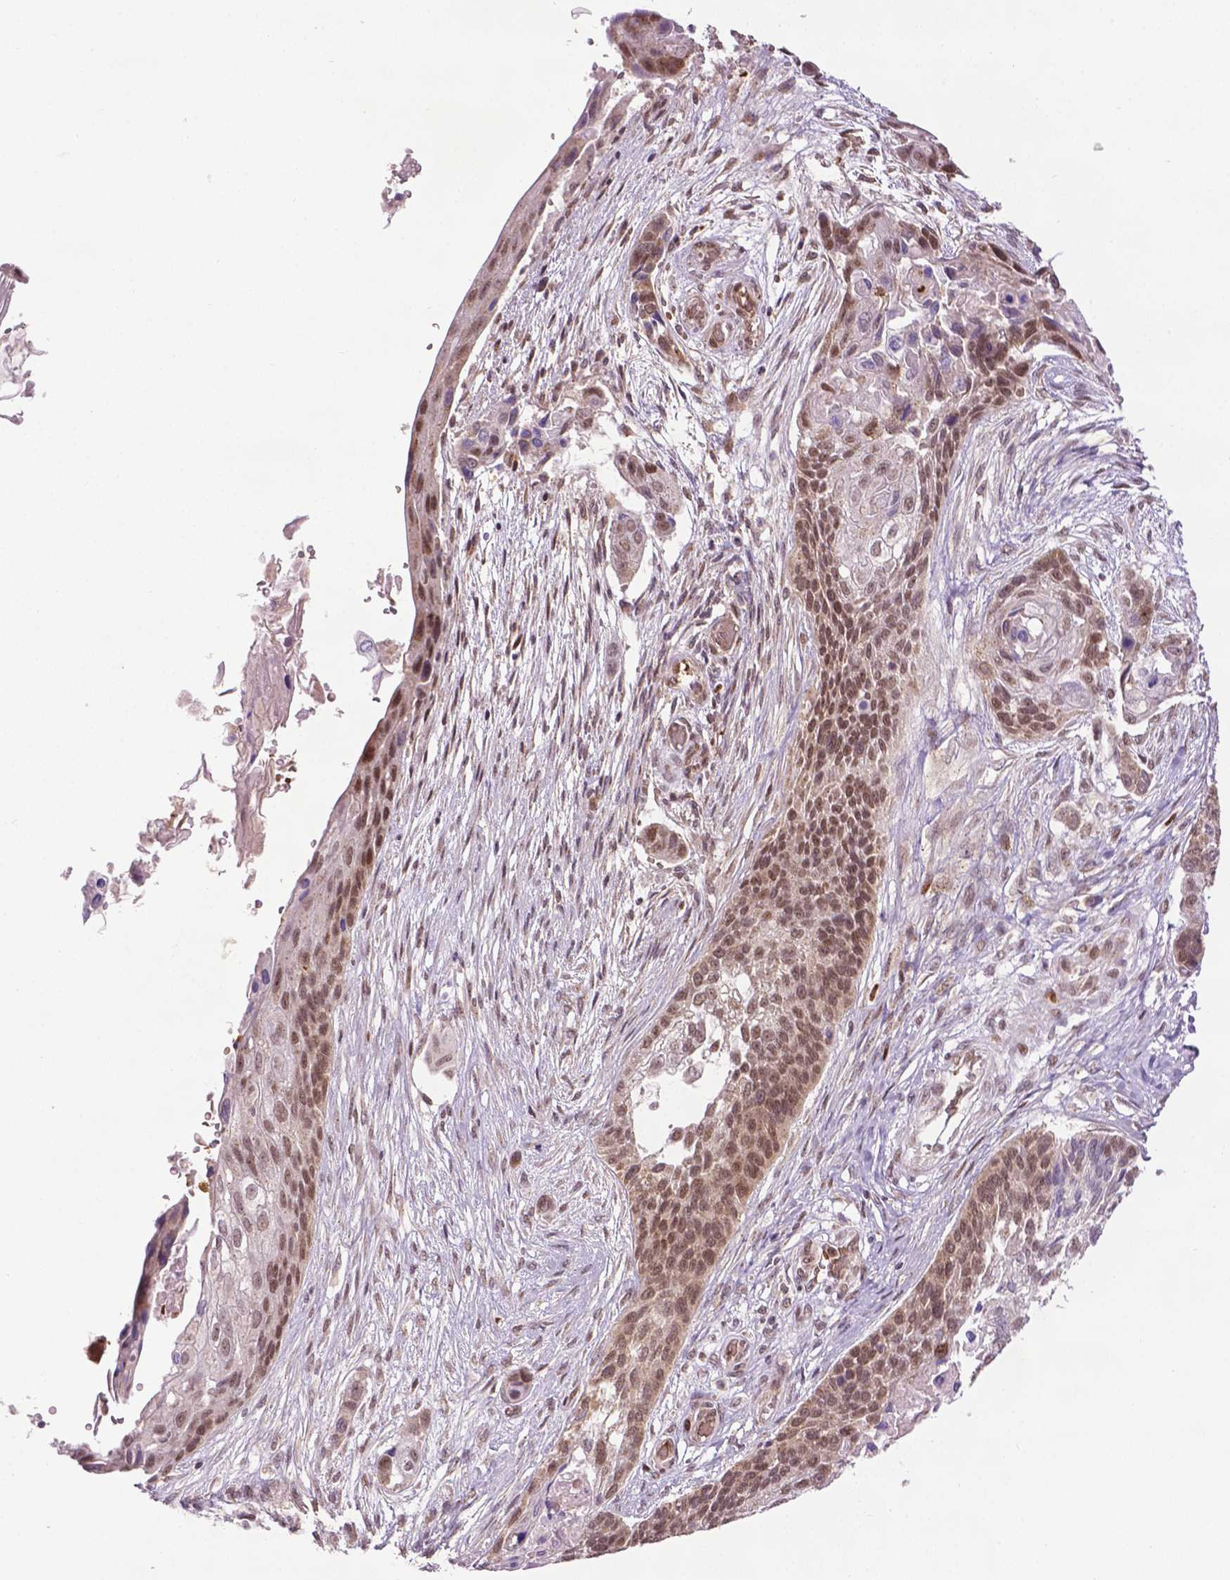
{"staining": {"intensity": "moderate", "quantity": "25%-75%", "location": "nuclear"}, "tissue": "lung cancer", "cell_type": "Tumor cells", "image_type": "cancer", "snomed": [{"axis": "morphology", "description": "Squamous cell carcinoma, NOS"}, {"axis": "topography", "description": "Lung"}], "caption": "IHC photomicrograph of neoplastic tissue: human squamous cell carcinoma (lung) stained using immunohistochemistry (IHC) exhibits medium levels of moderate protein expression localized specifically in the nuclear of tumor cells, appearing as a nuclear brown color.", "gene": "ZNF41", "patient": {"sex": "male", "age": 69}}